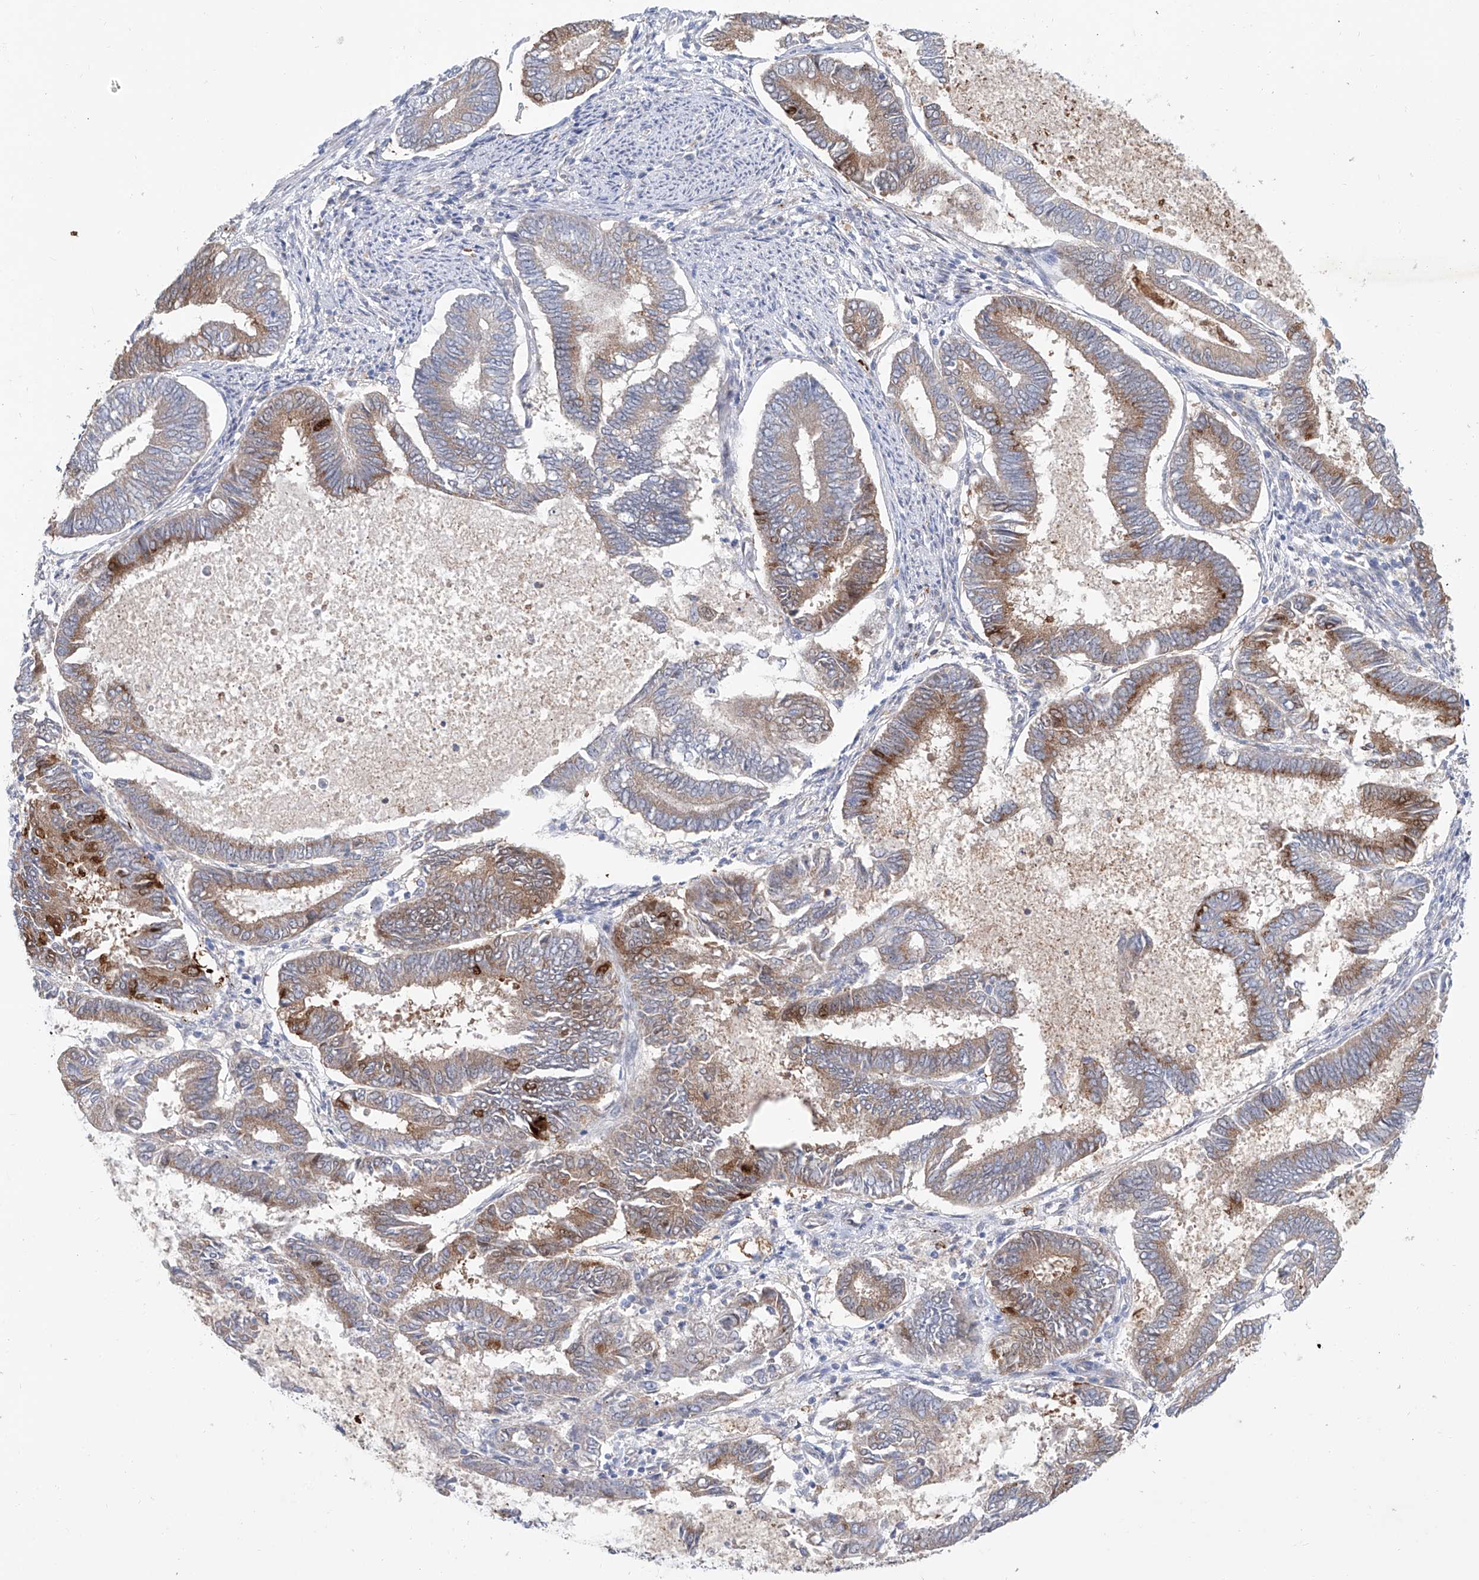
{"staining": {"intensity": "moderate", "quantity": "25%-75%", "location": "cytoplasmic/membranous"}, "tissue": "endometrial cancer", "cell_type": "Tumor cells", "image_type": "cancer", "snomed": [{"axis": "morphology", "description": "Adenocarcinoma, NOS"}, {"axis": "topography", "description": "Endometrium"}], "caption": "Protein expression analysis of human endometrial adenocarcinoma reveals moderate cytoplasmic/membranous positivity in approximately 25%-75% of tumor cells. The protein is shown in brown color, while the nuclei are stained blue.", "gene": "KLC4", "patient": {"sex": "female", "age": 86}}